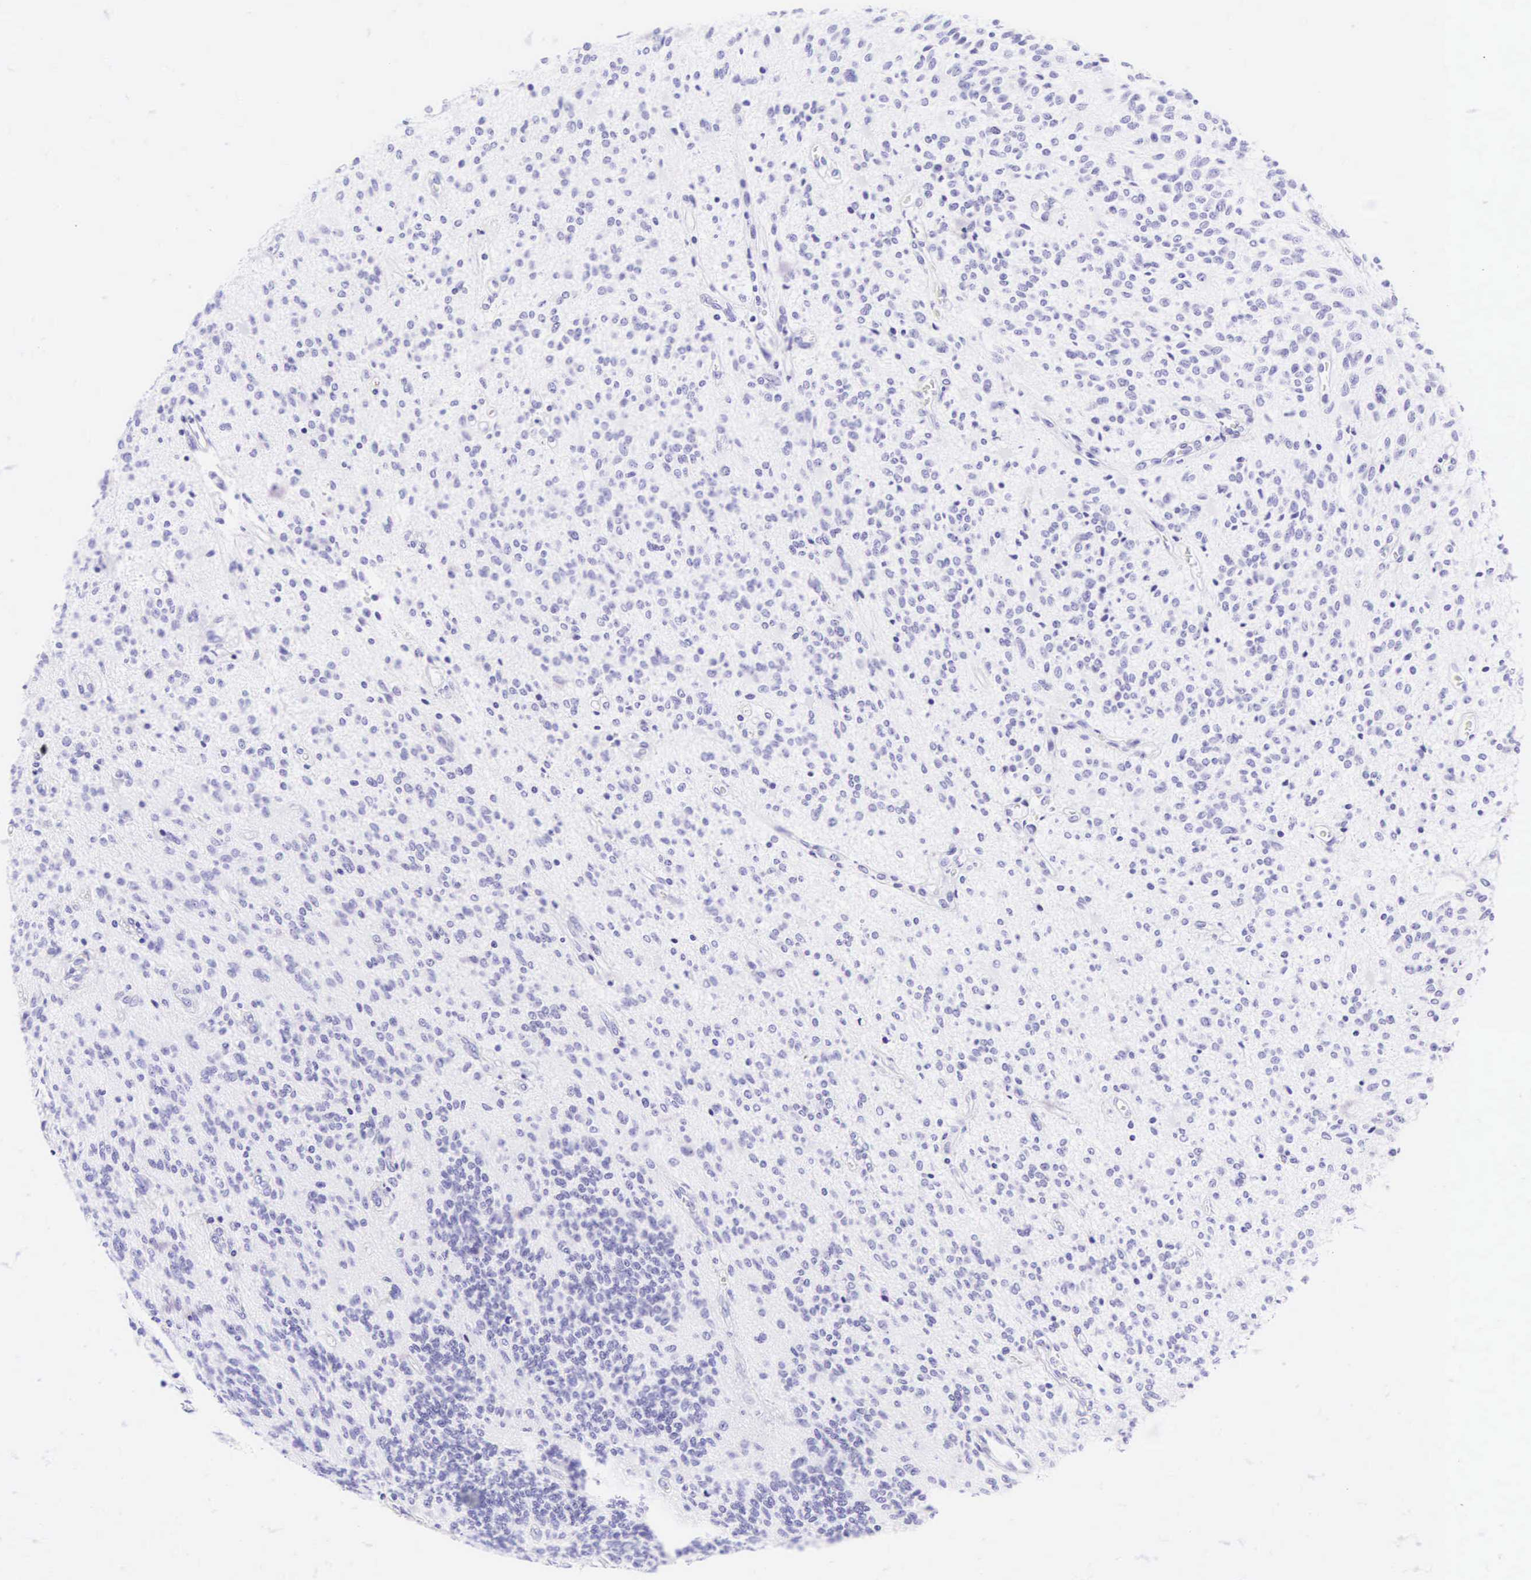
{"staining": {"intensity": "negative", "quantity": "none", "location": "none"}, "tissue": "glioma", "cell_type": "Tumor cells", "image_type": "cancer", "snomed": [{"axis": "morphology", "description": "Glioma, malignant, Low grade"}, {"axis": "topography", "description": "Brain"}], "caption": "Immunohistochemical staining of glioma shows no significant expression in tumor cells.", "gene": "KRT18", "patient": {"sex": "female", "age": 15}}